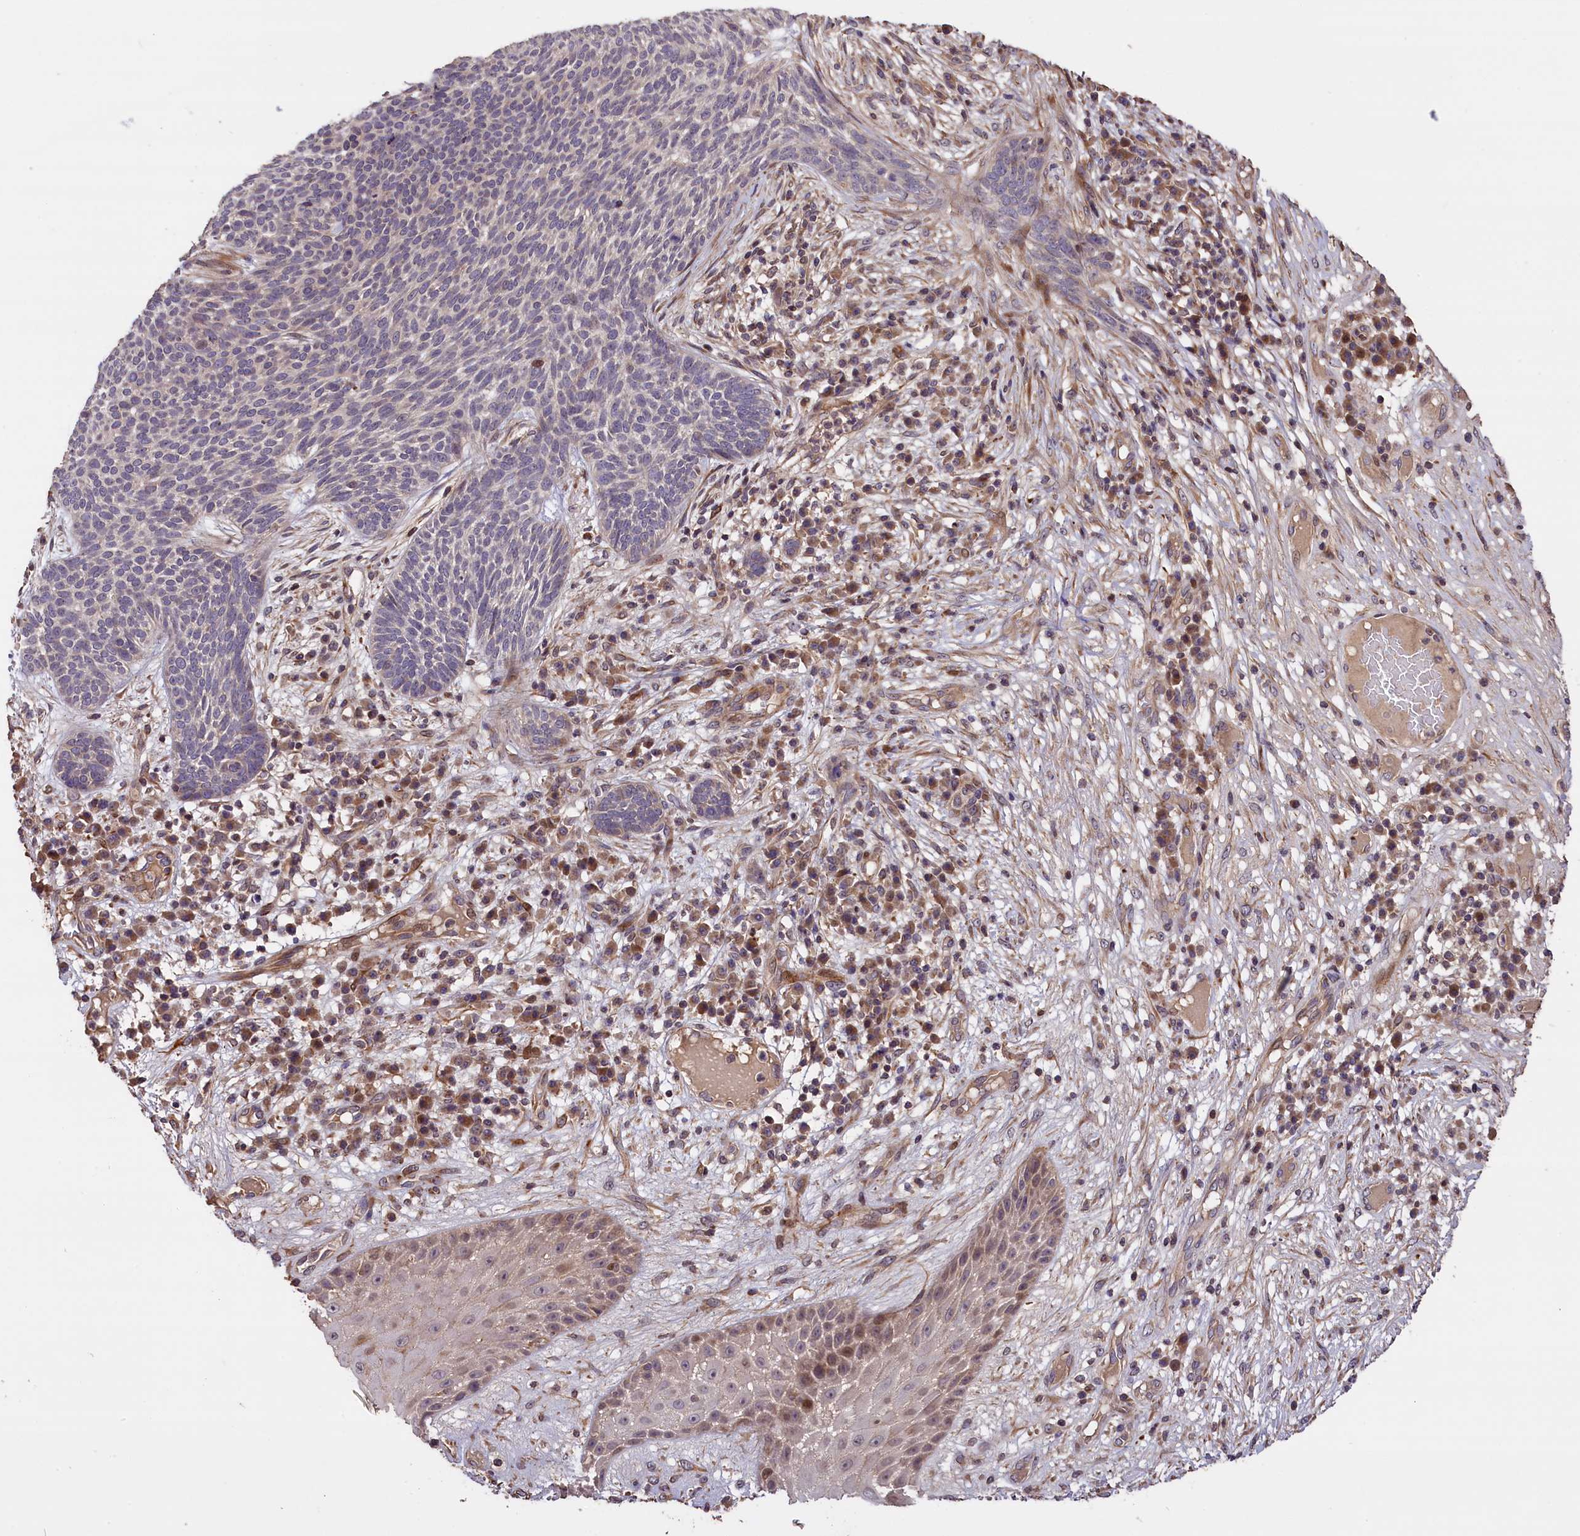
{"staining": {"intensity": "negative", "quantity": "none", "location": "none"}, "tissue": "skin cancer", "cell_type": "Tumor cells", "image_type": "cancer", "snomed": [{"axis": "morphology", "description": "Normal tissue, NOS"}, {"axis": "morphology", "description": "Basal cell carcinoma"}, {"axis": "topography", "description": "Skin"}], "caption": "High power microscopy photomicrograph of an immunohistochemistry image of basal cell carcinoma (skin), revealing no significant expression in tumor cells.", "gene": "DNAJB9", "patient": {"sex": "male", "age": 64}}